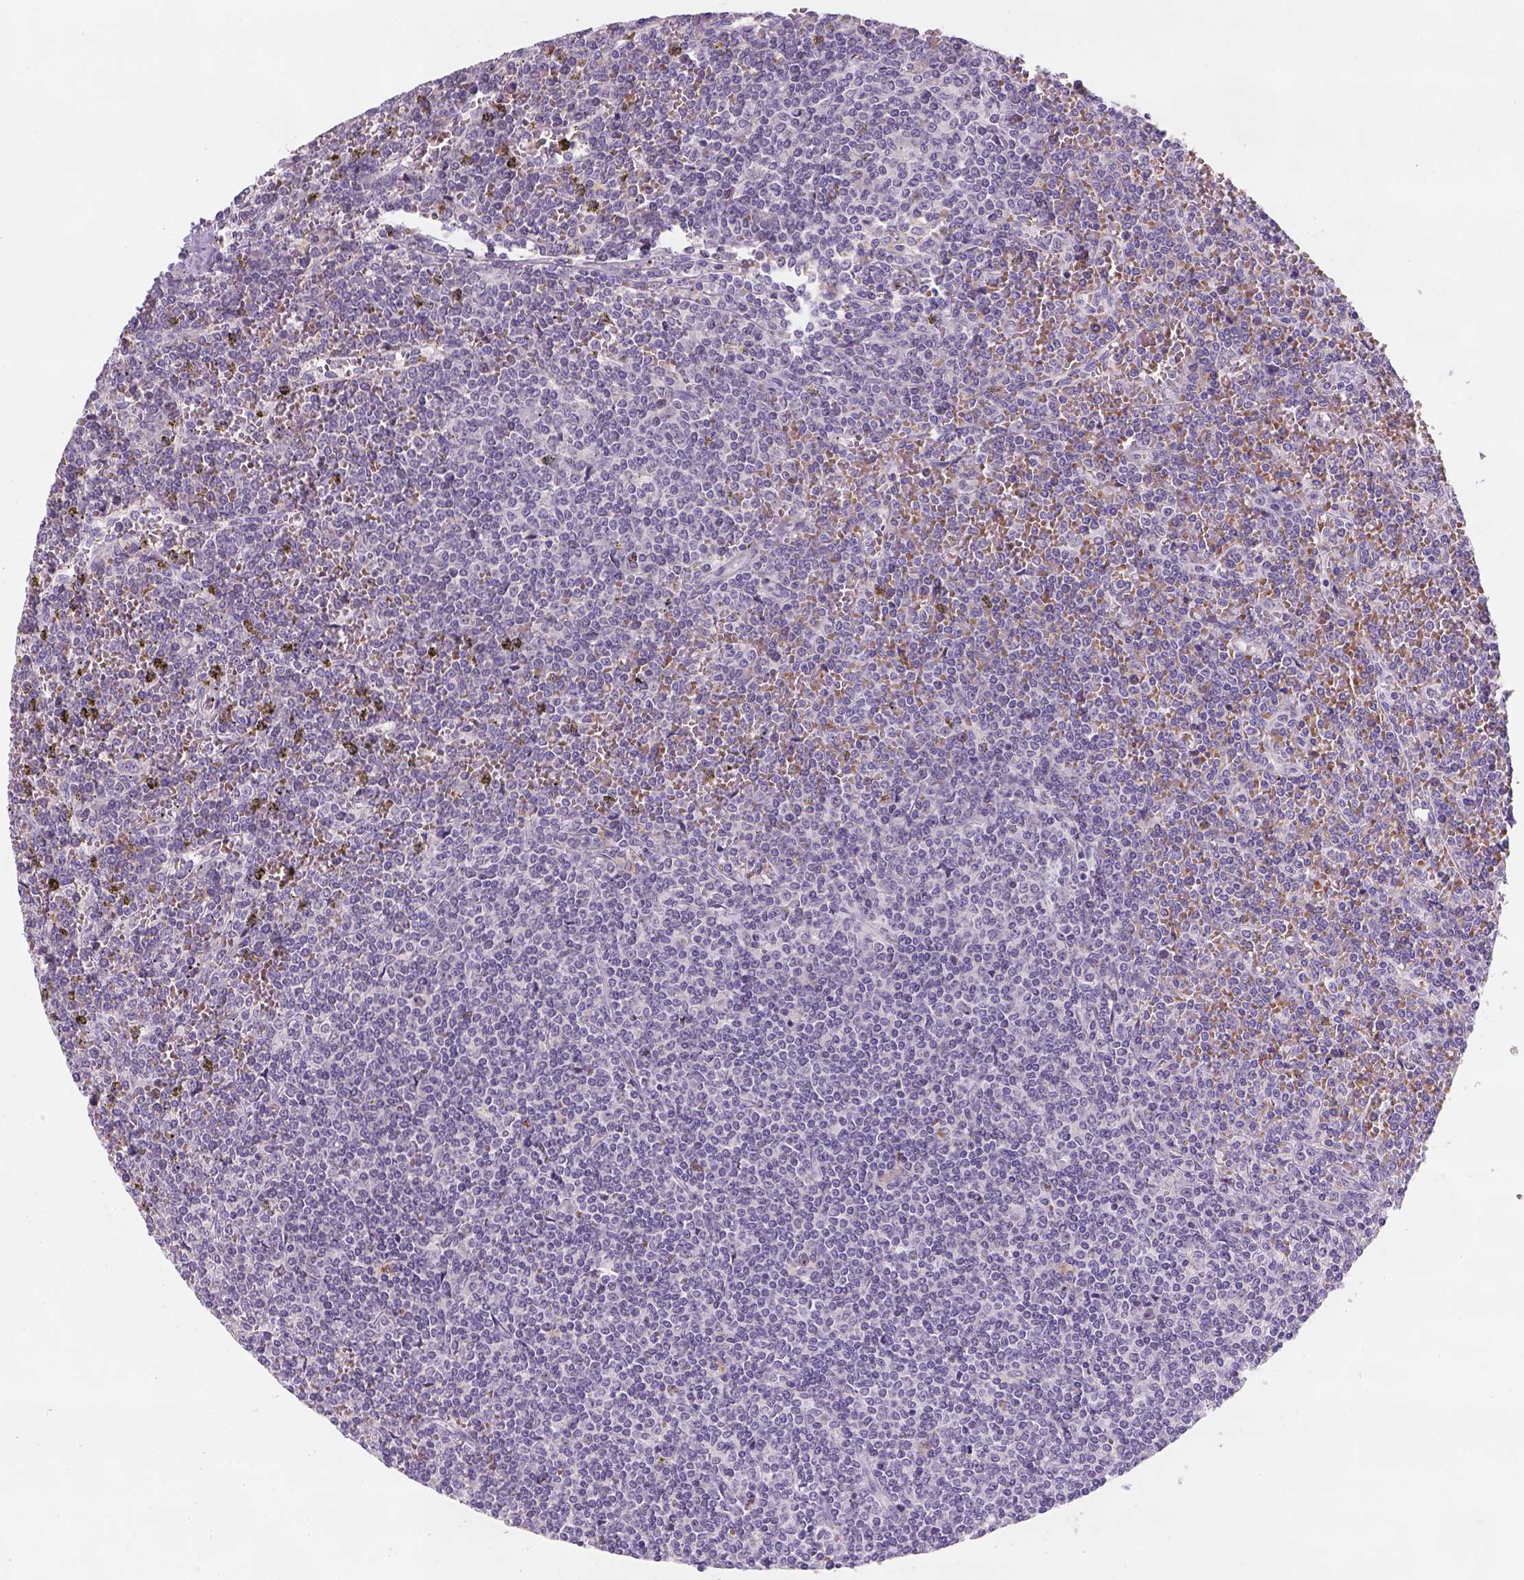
{"staining": {"intensity": "negative", "quantity": "none", "location": "none"}, "tissue": "lymphoma", "cell_type": "Tumor cells", "image_type": "cancer", "snomed": [{"axis": "morphology", "description": "Malignant lymphoma, non-Hodgkin's type, Low grade"}, {"axis": "topography", "description": "Spleen"}], "caption": "Tumor cells are negative for protein expression in human malignant lymphoma, non-Hodgkin's type (low-grade). (Stains: DAB (3,3'-diaminobenzidine) IHC with hematoxylin counter stain, Microscopy: brightfield microscopy at high magnification).", "gene": "ZMAT4", "patient": {"sex": "female", "age": 19}}